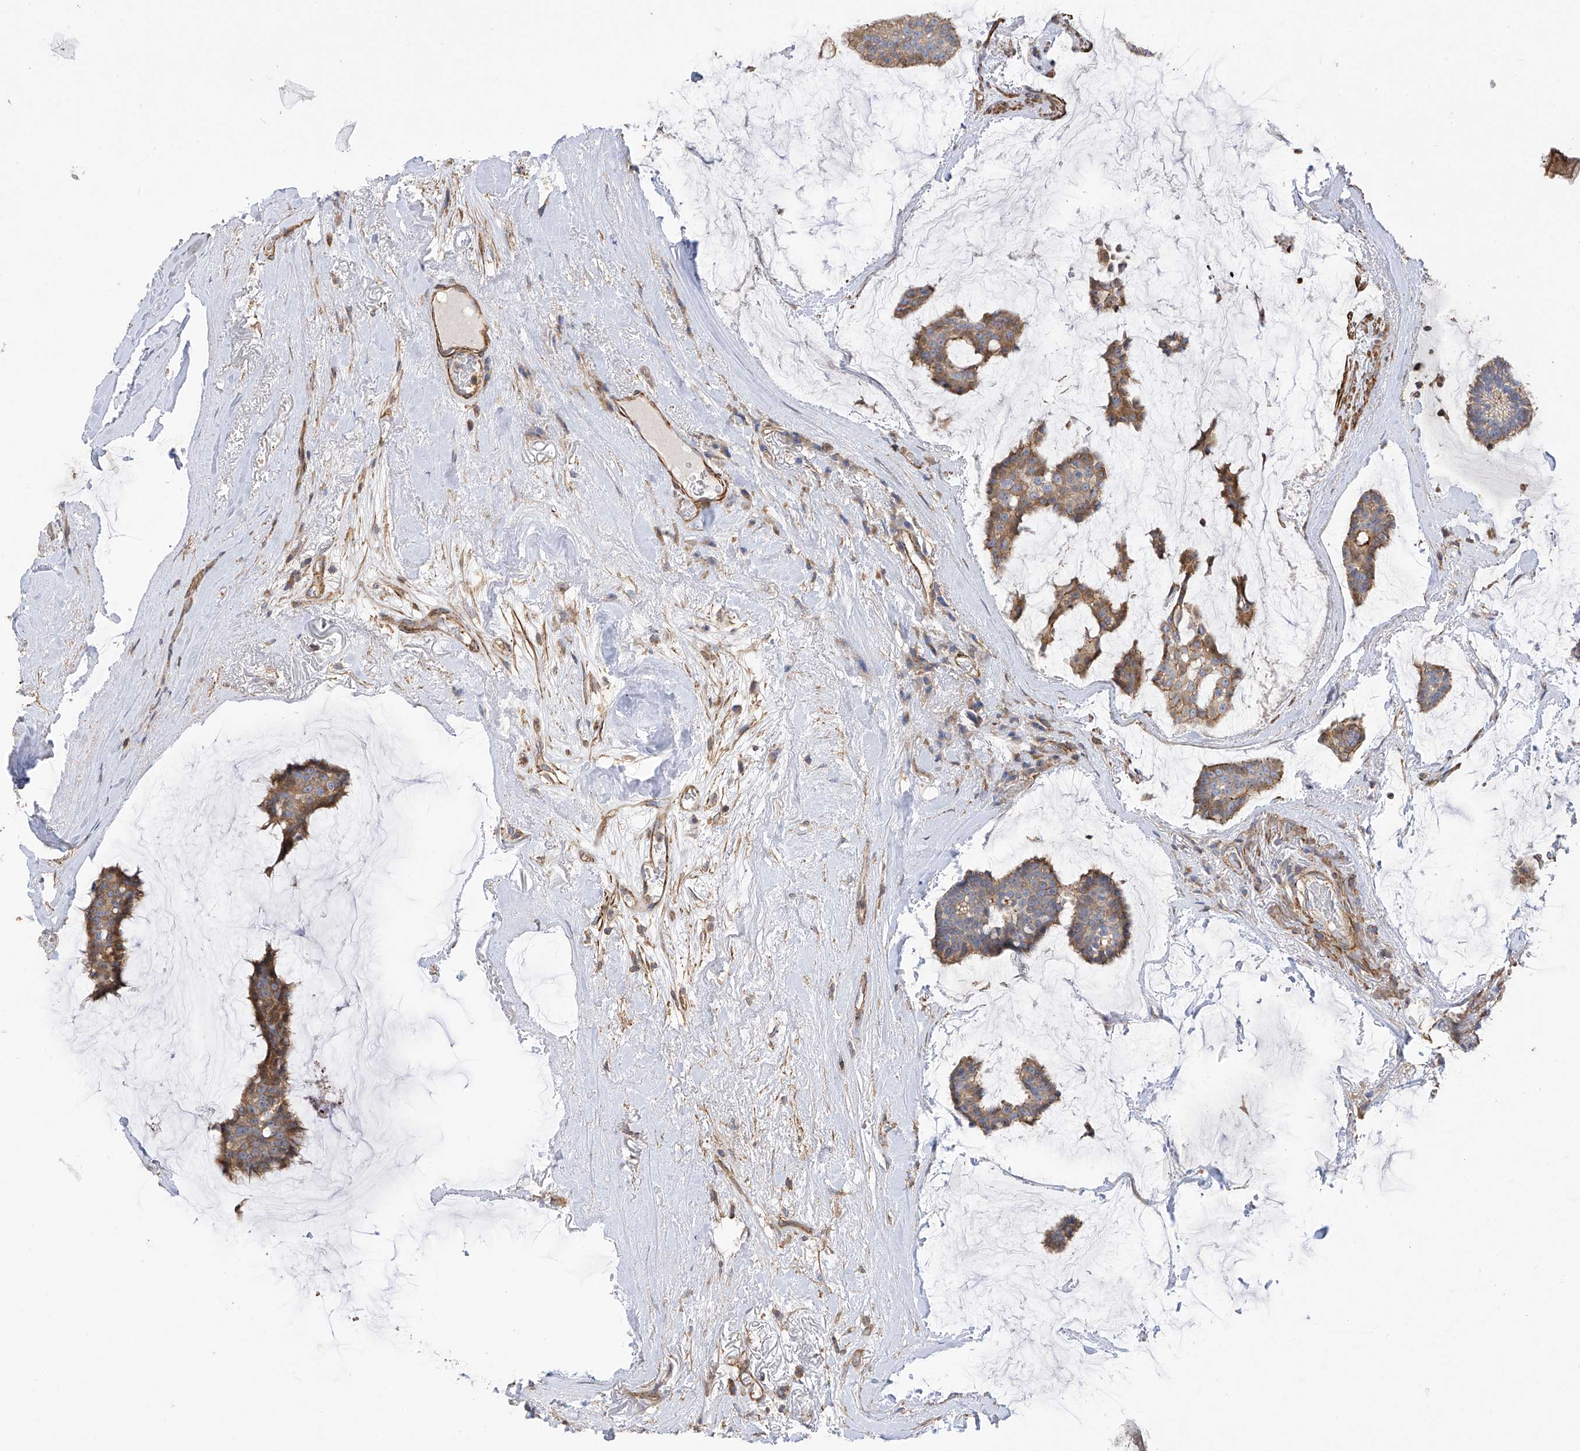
{"staining": {"intensity": "moderate", "quantity": ">75%", "location": "cytoplasmic/membranous"}, "tissue": "breast cancer", "cell_type": "Tumor cells", "image_type": "cancer", "snomed": [{"axis": "morphology", "description": "Duct carcinoma"}, {"axis": "topography", "description": "Breast"}], "caption": "Protein expression analysis of breast intraductal carcinoma displays moderate cytoplasmic/membranous positivity in approximately >75% of tumor cells. (brown staining indicates protein expression, while blue staining denotes nuclei).", "gene": "SLC43A3", "patient": {"sex": "female", "age": 93}}